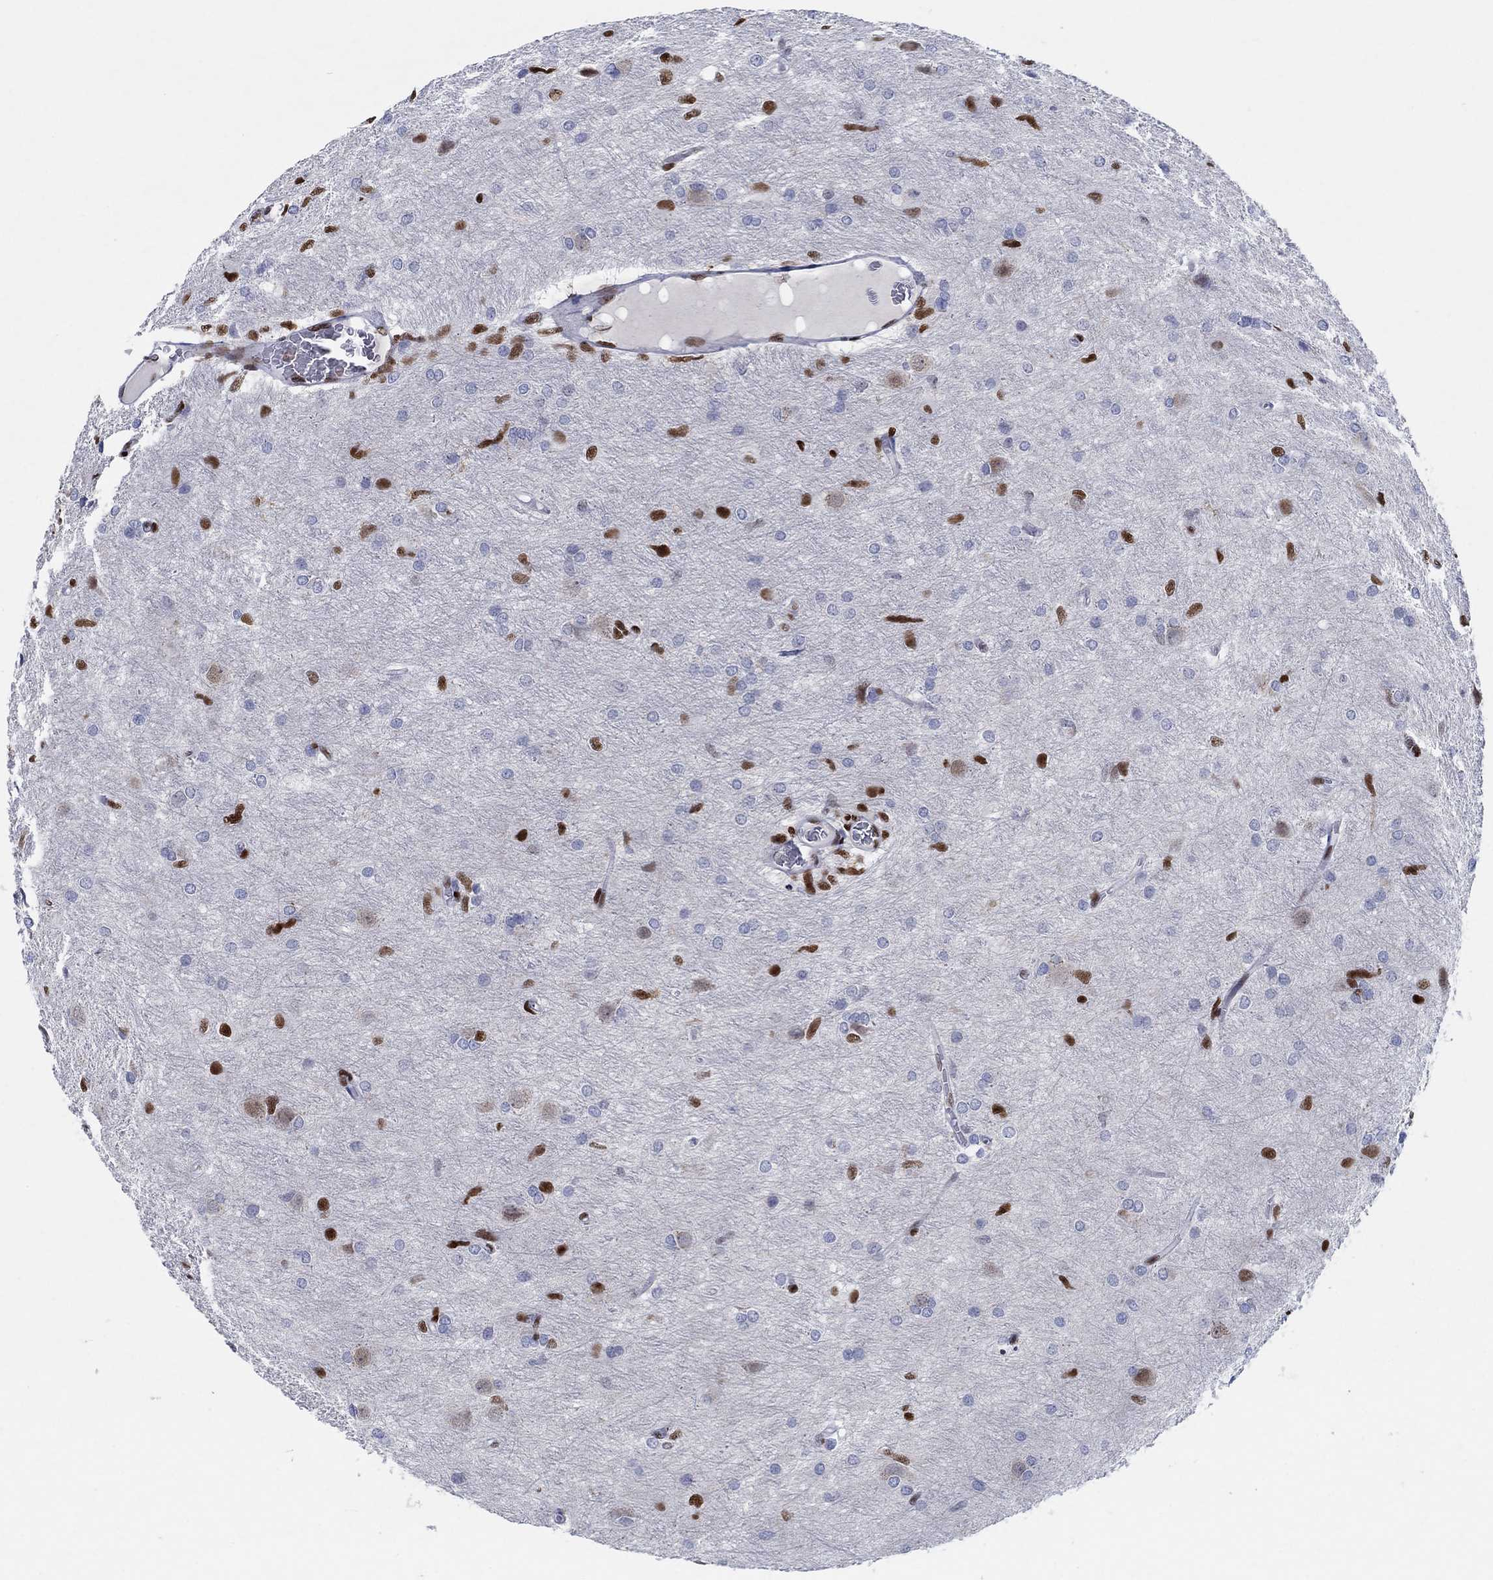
{"staining": {"intensity": "strong", "quantity": "<25%", "location": "nuclear"}, "tissue": "glioma", "cell_type": "Tumor cells", "image_type": "cancer", "snomed": [{"axis": "morphology", "description": "Glioma, malignant, High grade"}, {"axis": "topography", "description": "Brain"}], "caption": "Malignant glioma (high-grade) stained for a protein (brown) shows strong nuclear positive expression in about <25% of tumor cells.", "gene": "ZEB1", "patient": {"sex": "male", "age": 68}}